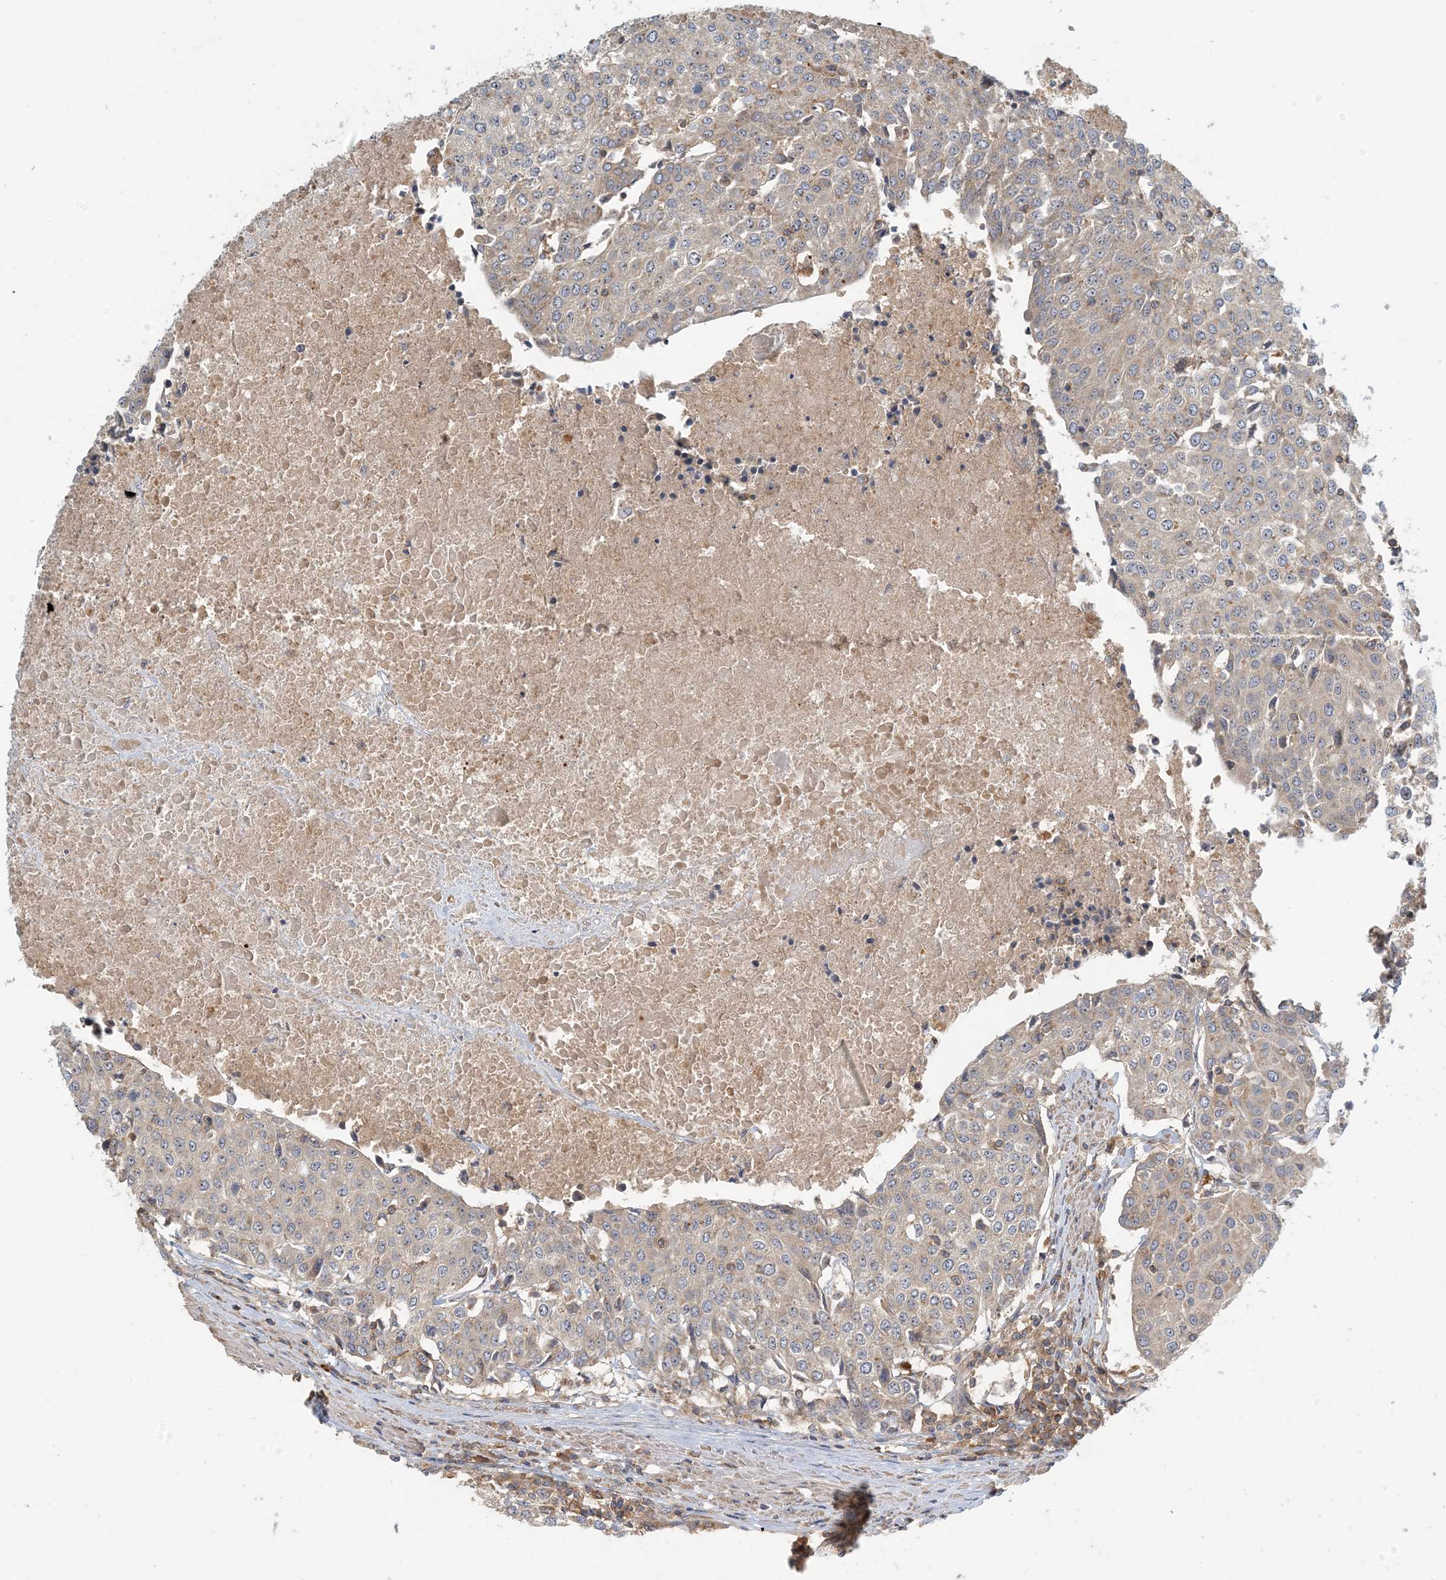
{"staining": {"intensity": "weak", "quantity": "25%-75%", "location": "cytoplasmic/membranous"}, "tissue": "urothelial cancer", "cell_type": "Tumor cells", "image_type": "cancer", "snomed": [{"axis": "morphology", "description": "Urothelial carcinoma, High grade"}, {"axis": "topography", "description": "Urinary bladder"}], "caption": "Immunohistochemistry (IHC) image of urothelial carcinoma (high-grade) stained for a protein (brown), which displays low levels of weak cytoplasmic/membranous staining in about 25%-75% of tumor cells.", "gene": "COLEC11", "patient": {"sex": "female", "age": 85}}